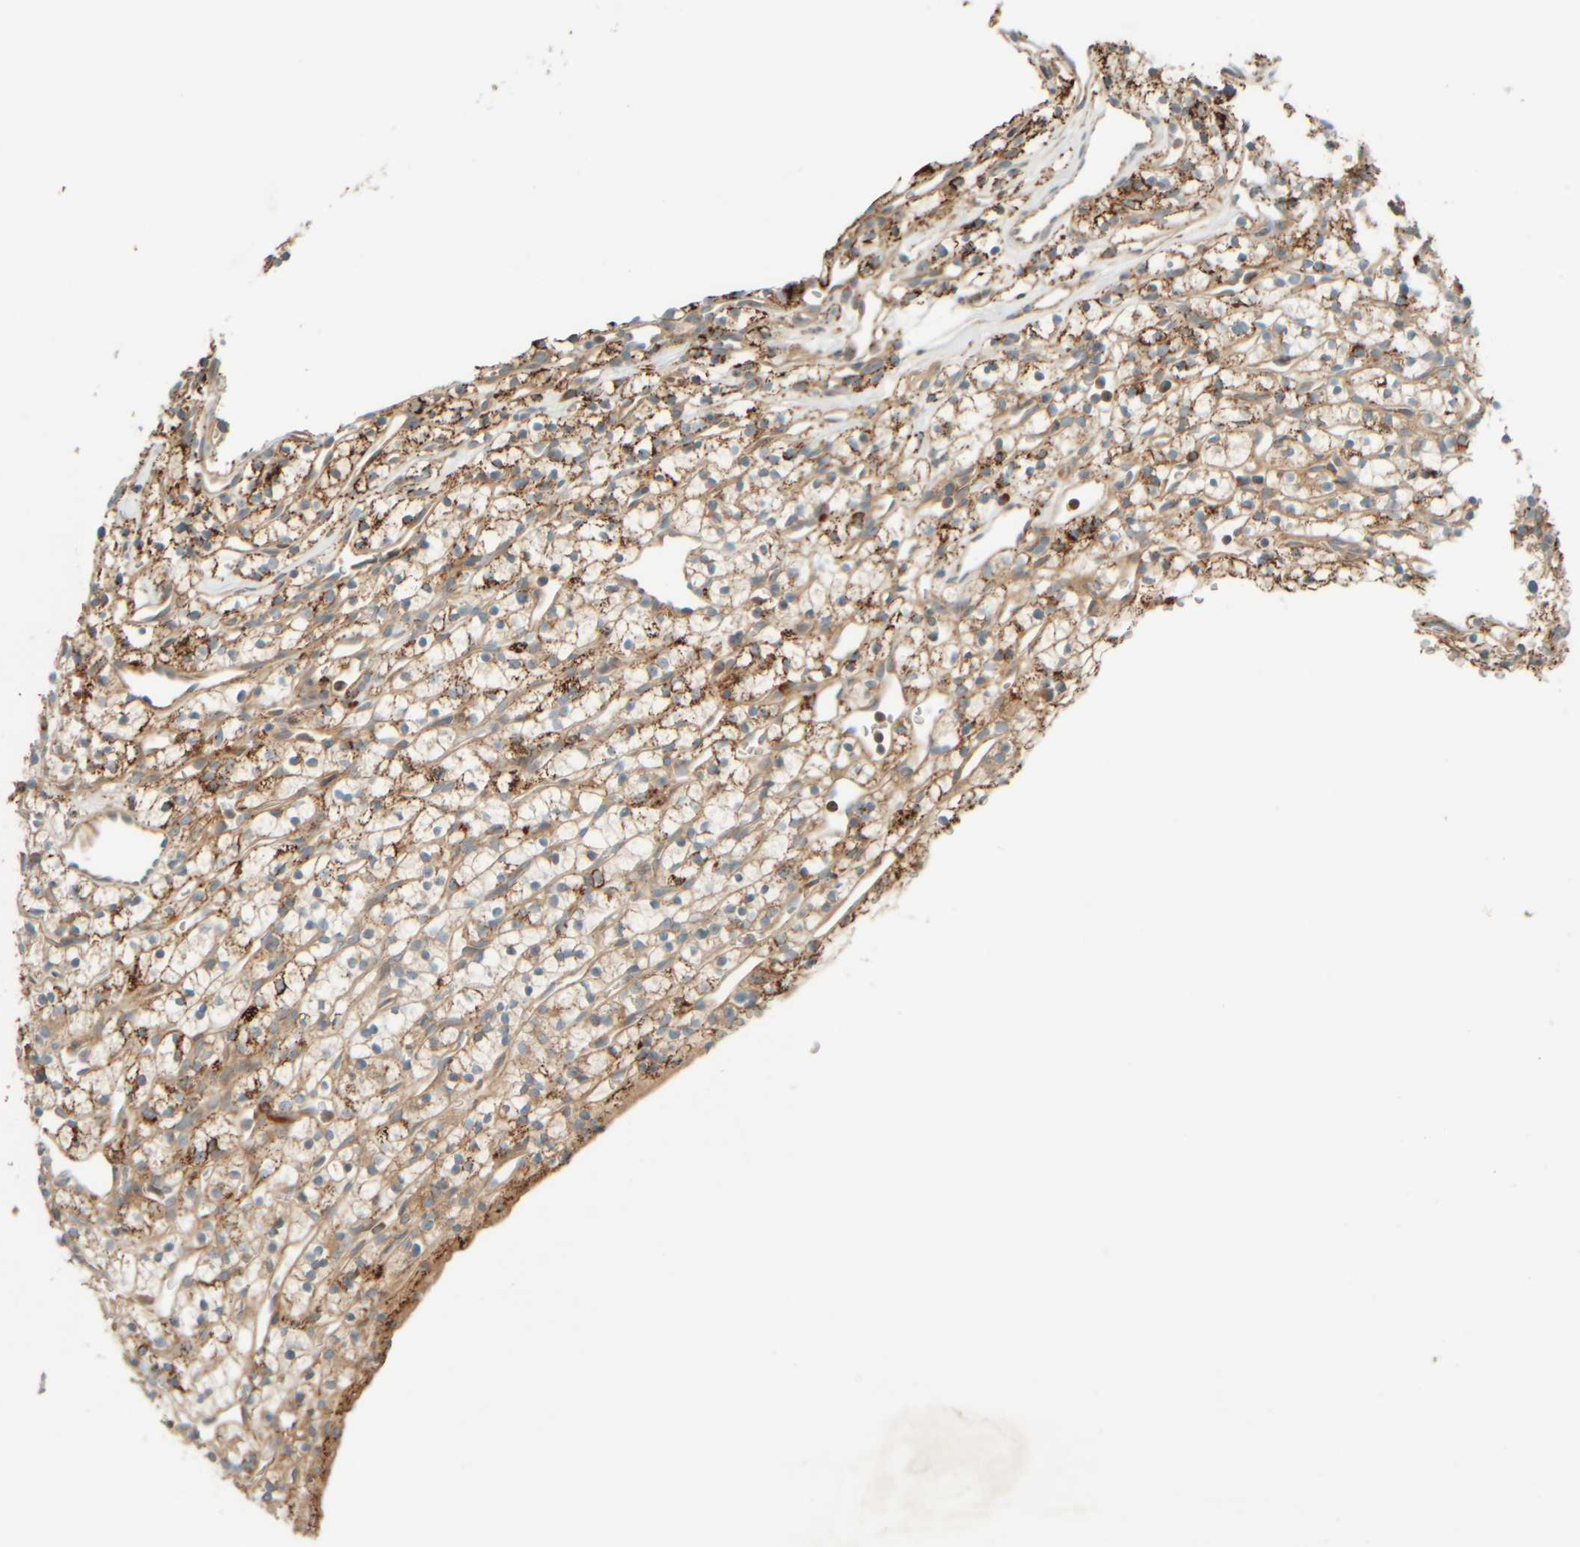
{"staining": {"intensity": "moderate", "quantity": ">75%", "location": "cytoplasmic/membranous"}, "tissue": "renal cancer", "cell_type": "Tumor cells", "image_type": "cancer", "snomed": [{"axis": "morphology", "description": "Adenocarcinoma, NOS"}, {"axis": "topography", "description": "Kidney"}], "caption": "Renal cancer tissue reveals moderate cytoplasmic/membranous expression in approximately >75% of tumor cells", "gene": "SPAG5", "patient": {"sex": "female", "age": 57}}